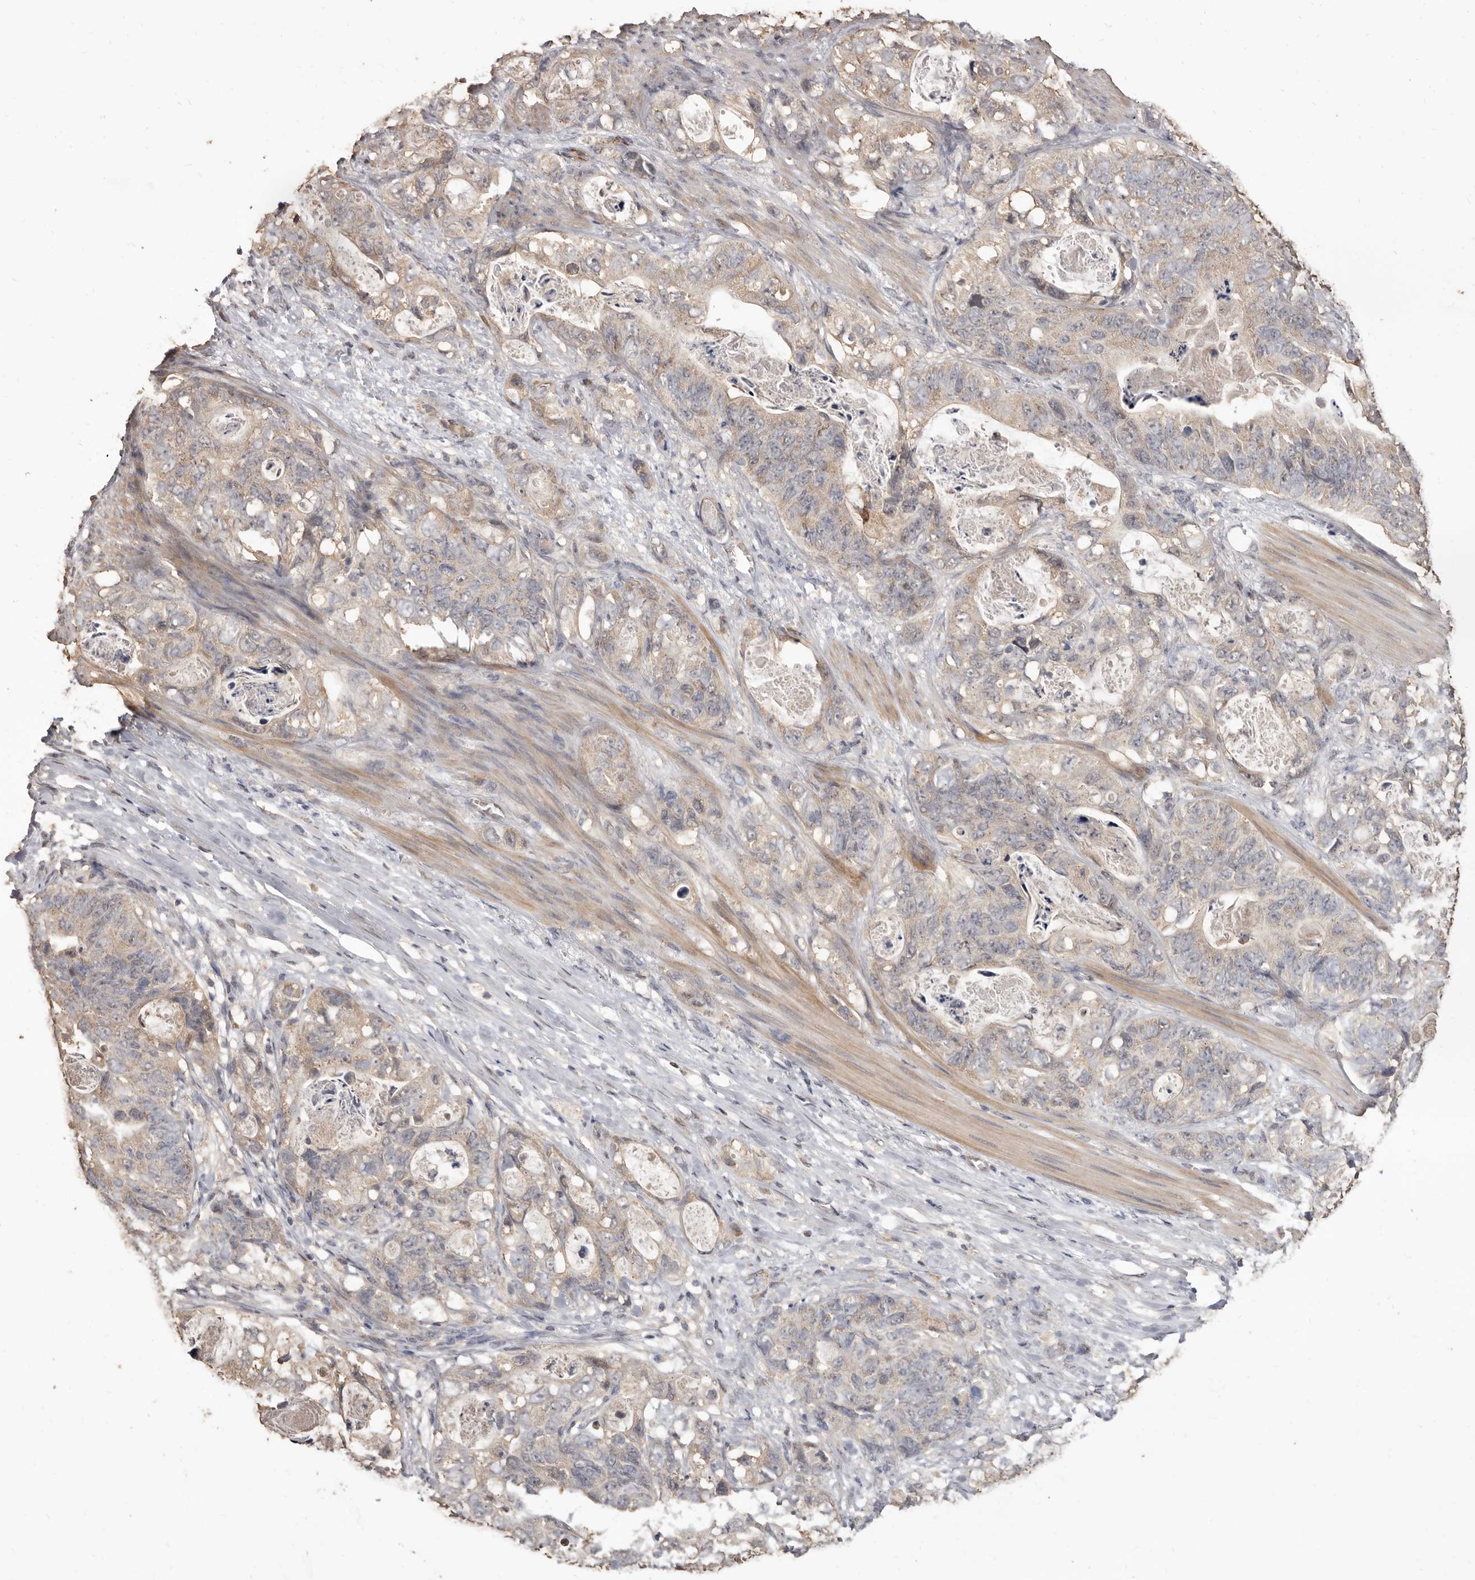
{"staining": {"intensity": "weak", "quantity": "<25%", "location": "cytoplasmic/membranous"}, "tissue": "stomach cancer", "cell_type": "Tumor cells", "image_type": "cancer", "snomed": [{"axis": "morphology", "description": "Normal tissue, NOS"}, {"axis": "morphology", "description": "Adenocarcinoma, NOS"}, {"axis": "topography", "description": "Stomach"}], "caption": "High magnification brightfield microscopy of stomach cancer stained with DAB (3,3'-diaminobenzidine) (brown) and counterstained with hematoxylin (blue): tumor cells show no significant expression.", "gene": "INAVA", "patient": {"sex": "female", "age": 89}}